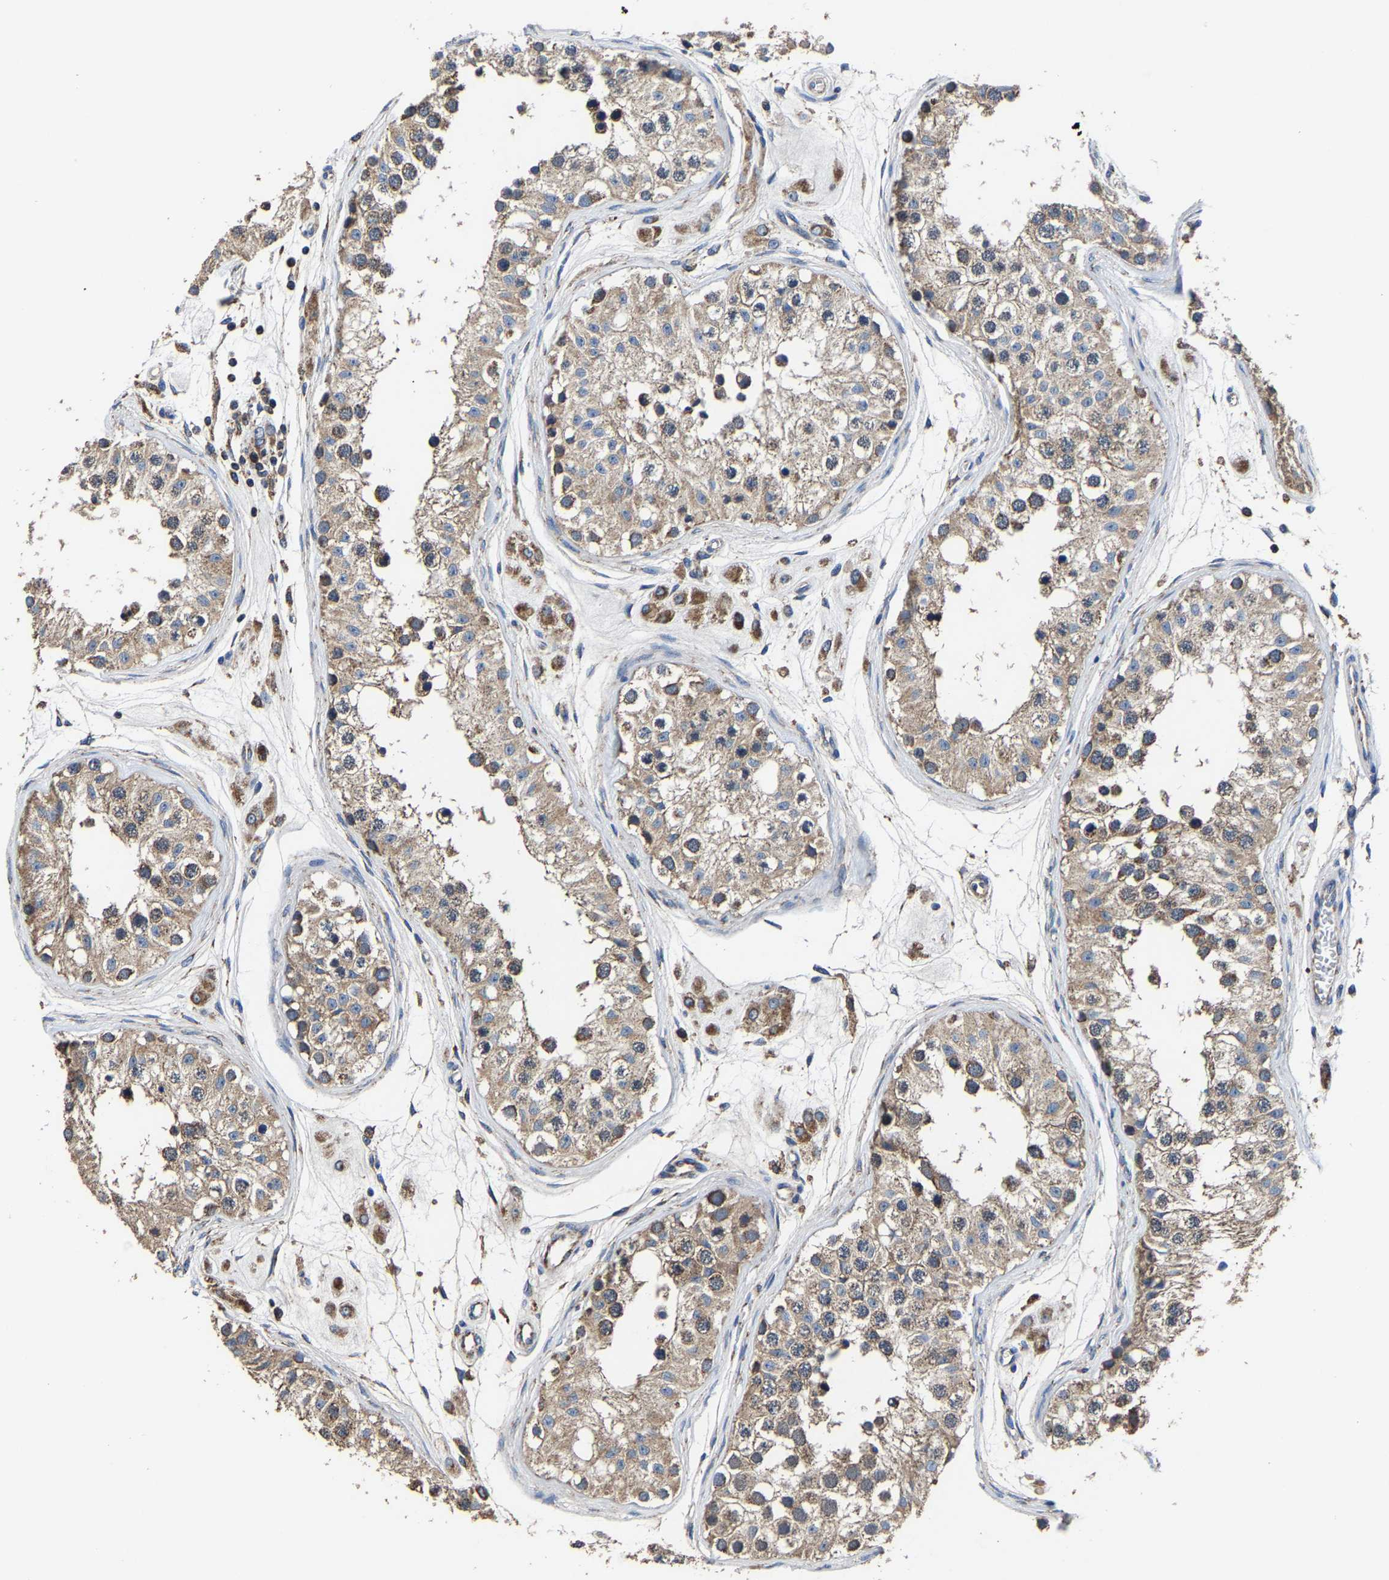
{"staining": {"intensity": "moderate", "quantity": ">75%", "location": "cytoplasmic/membranous"}, "tissue": "testis", "cell_type": "Cells in seminiferous ducts", "image_type": "normal", "snomed": [{"axis": "morphology", "description": "Normal tissue, NOS"}, {"axis": "morphology", "description": "Adenocarcinoma, metastatic, NOS"}, {"axis": "topography", "description": "Testis"}], "caption": "Benign testis displays moderate cytoplasmic/membranous expression in about >75% of cells in seminiferous ducts, visualized by immunohistochemistry. The staining is performed using DAB brown chromogen to label protein expression. The nuclei are counter-stained blue using hematoxylin.", "gene": "ZCCHC7", "patient": {"sex": "male", "age": 26}}